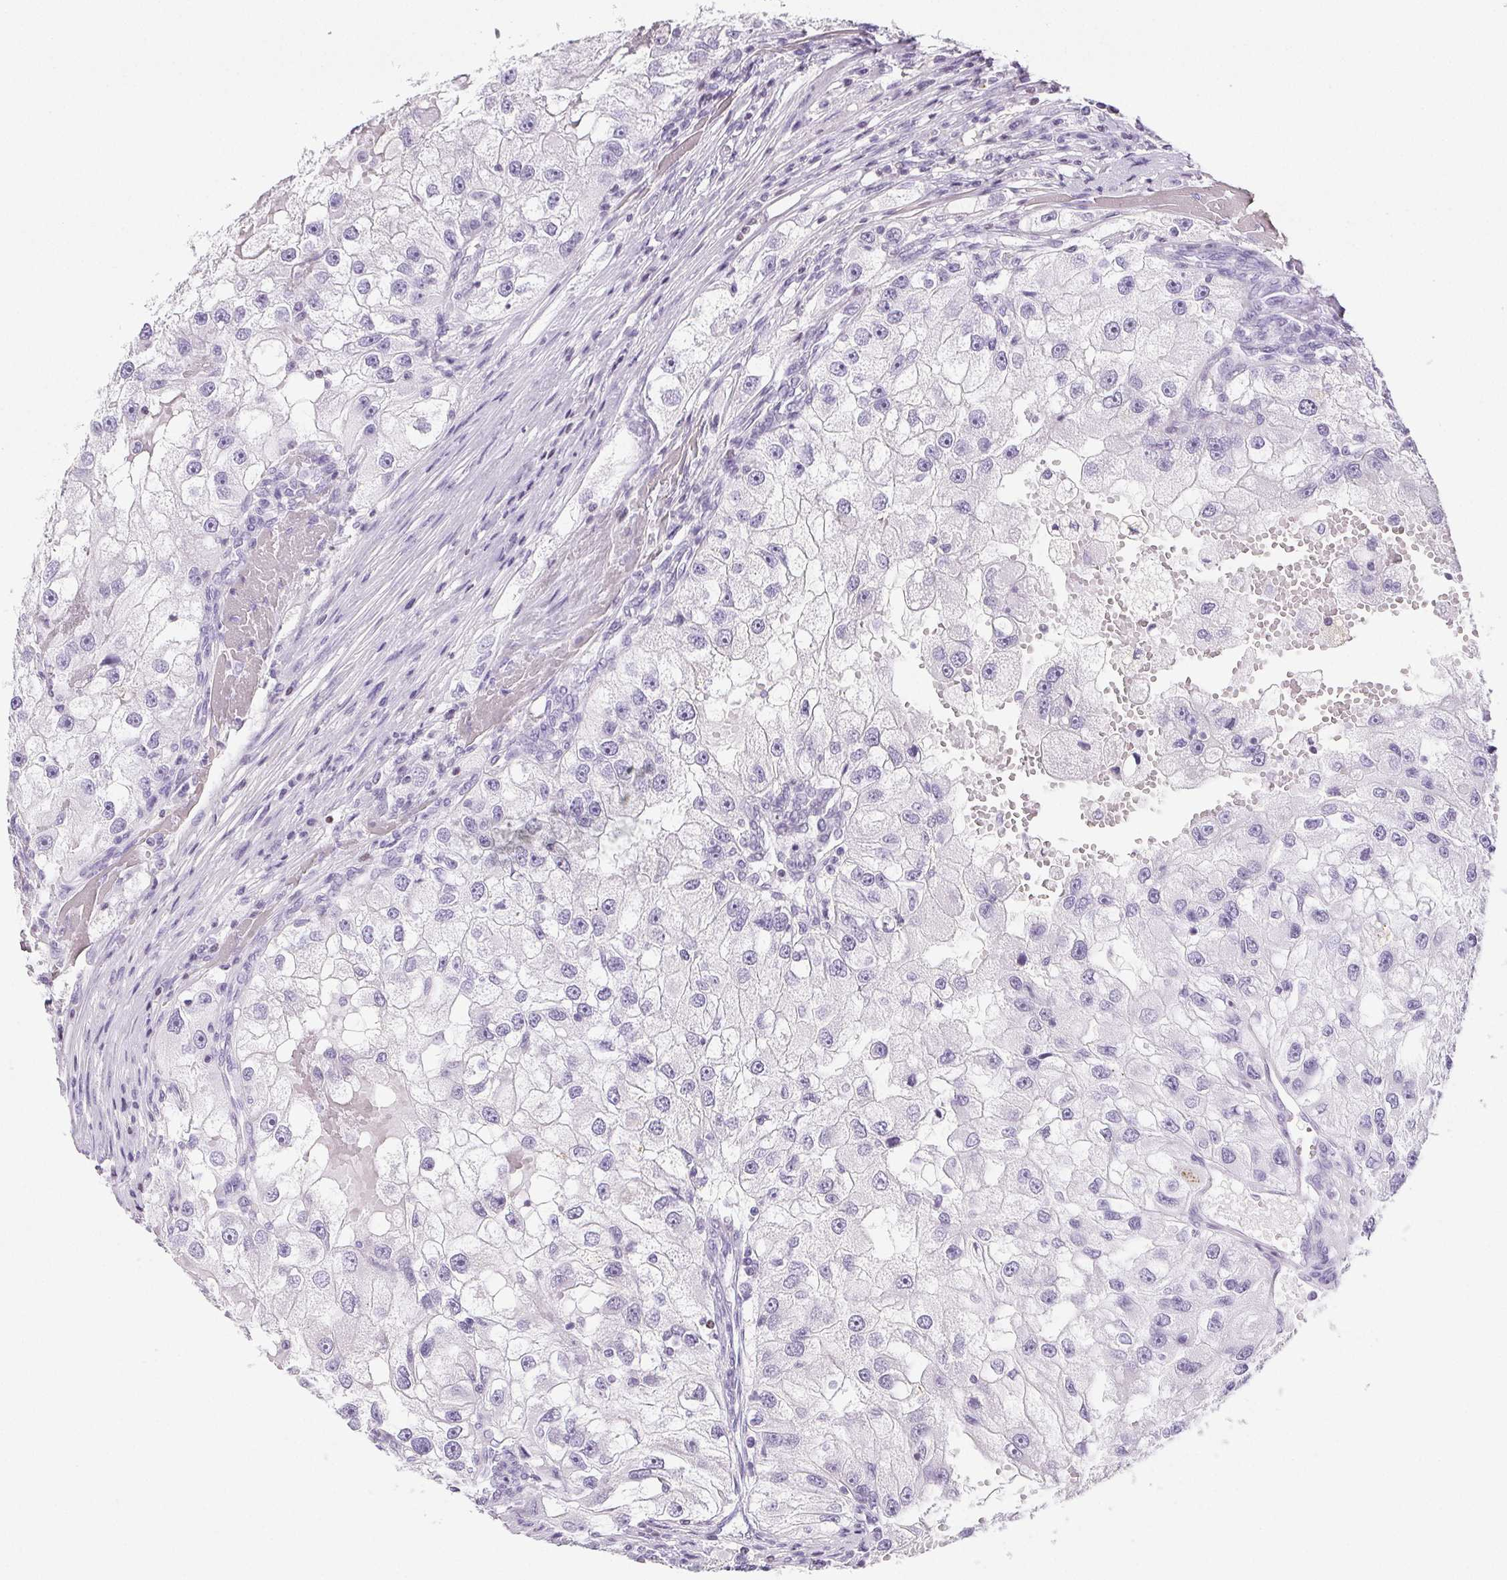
{"staining": {"intensity": "negative", "quantity": "none", "location": "none"}, "tissue": "renal cancer", "cell_type": "Tumor cells", "image_type": "cancer", "snomed": [{"axis": "morphology", "description": "Adenocarcinoma, NOS"}, {"axis": "topography", "description": "Kidney"}], "caption": "Immunohistochemistry of renal cancer shows no staining in tumor cells.", "gene": "BEND2", "patient": {"sex": "male", "age": 63}}